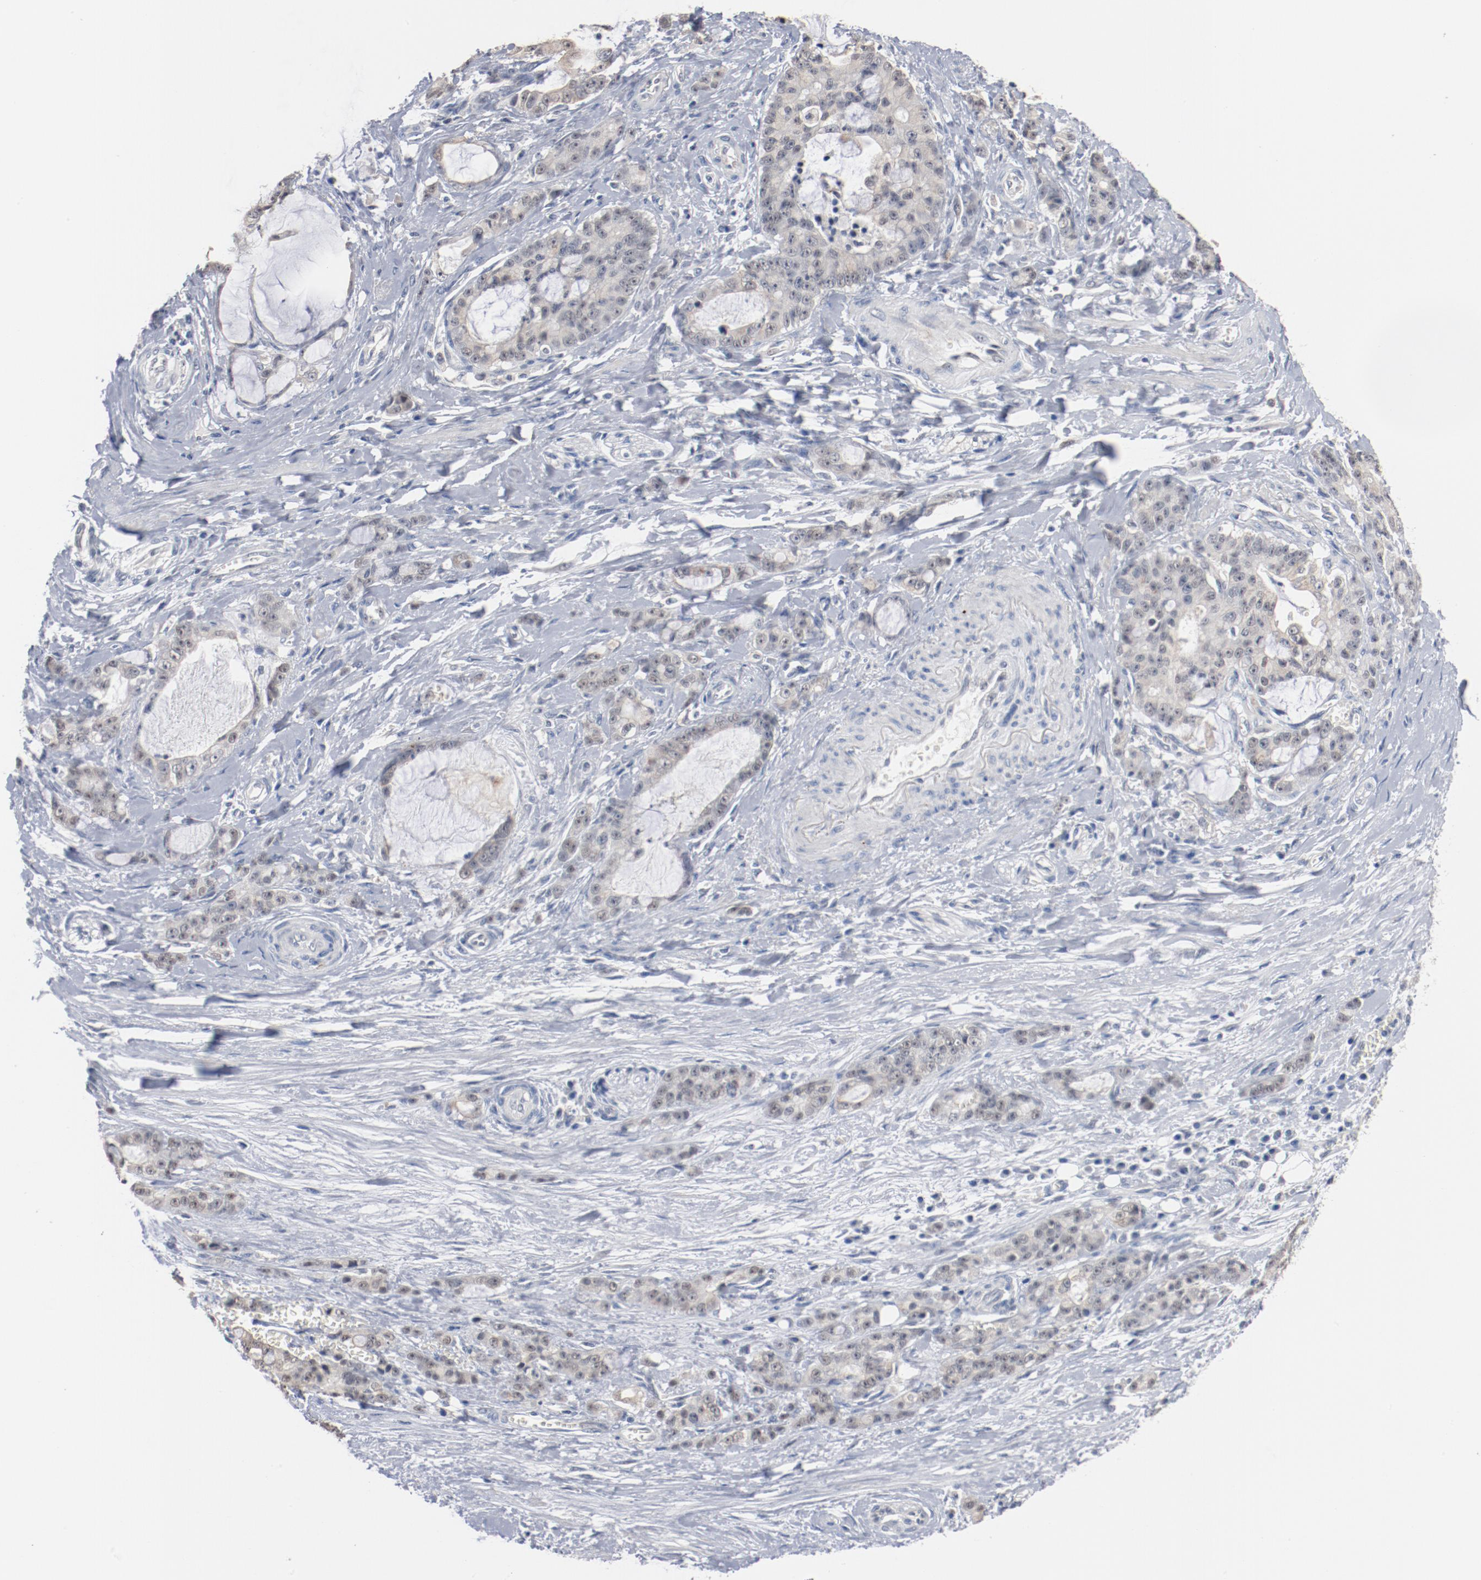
{"staining": {"intensity": "weak", "quantity": "25%-75%", "location": "nuclear"}, "tissue": "pancreatic cancer", "cell_type": "Tumor cells", "image_type": "cancer", "snomed": [{"axis": "morphology", "description": "Adenocarcinoma, NOS"}, {"axis": "topography", "description": "Pancreas"}], "caption": "Immunohistochemical staining of human pancreatic cancer (adenocarcinoma) demonstrates weak nuclear protein expression in about 25%-75% of tumor cells.", "gene": "ERICH1", "patient": {"sex": "female", "age": 73}}